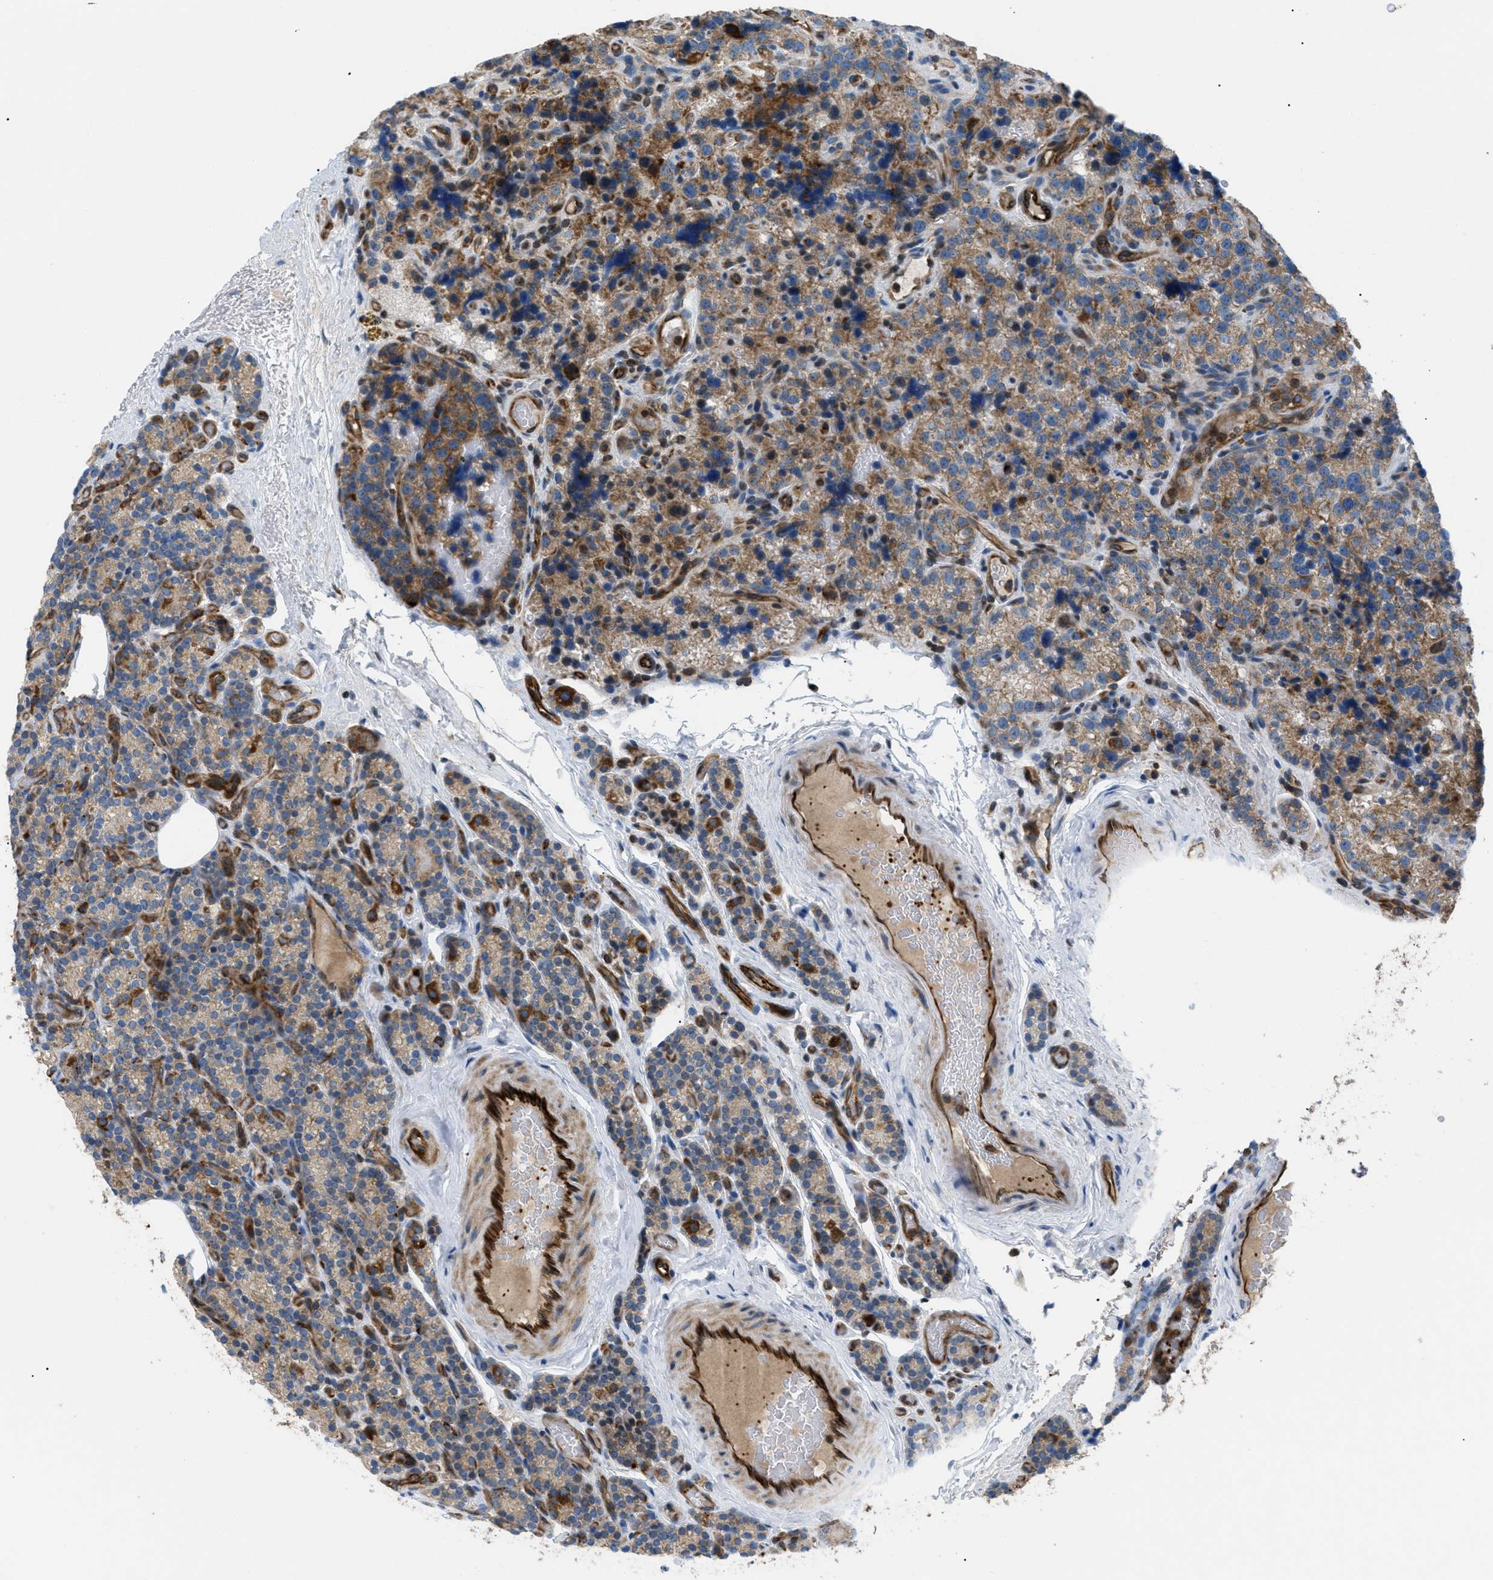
{"staining": {"intensity": "moderate", "quantity": "25%-75%", "location": "cytoplasmic/membranous"}, "tissue": "parathyroid gland", "cell_type": "Glandular cells", "image_type": "normal", "snomed": [{"axis": "morphology", "description": "Normal tissue, NOS"}, {"axis": "morphology", "description": "Adenoma, NOS"}, {"axis": "topography", "description": "Parathyroid gland"}], "caption": "This photomicrograph reveals unremarkable parathyroid gland stained with immunohistochemistry (IHC) to label a protein in brown. The cytoplasmic/membranous of glandular cells show moderate positivity for the protein. Nuclei are counter-stained blue.", "gene": "ATP2A3", "patient": {"sex": "female", "age": 51}}